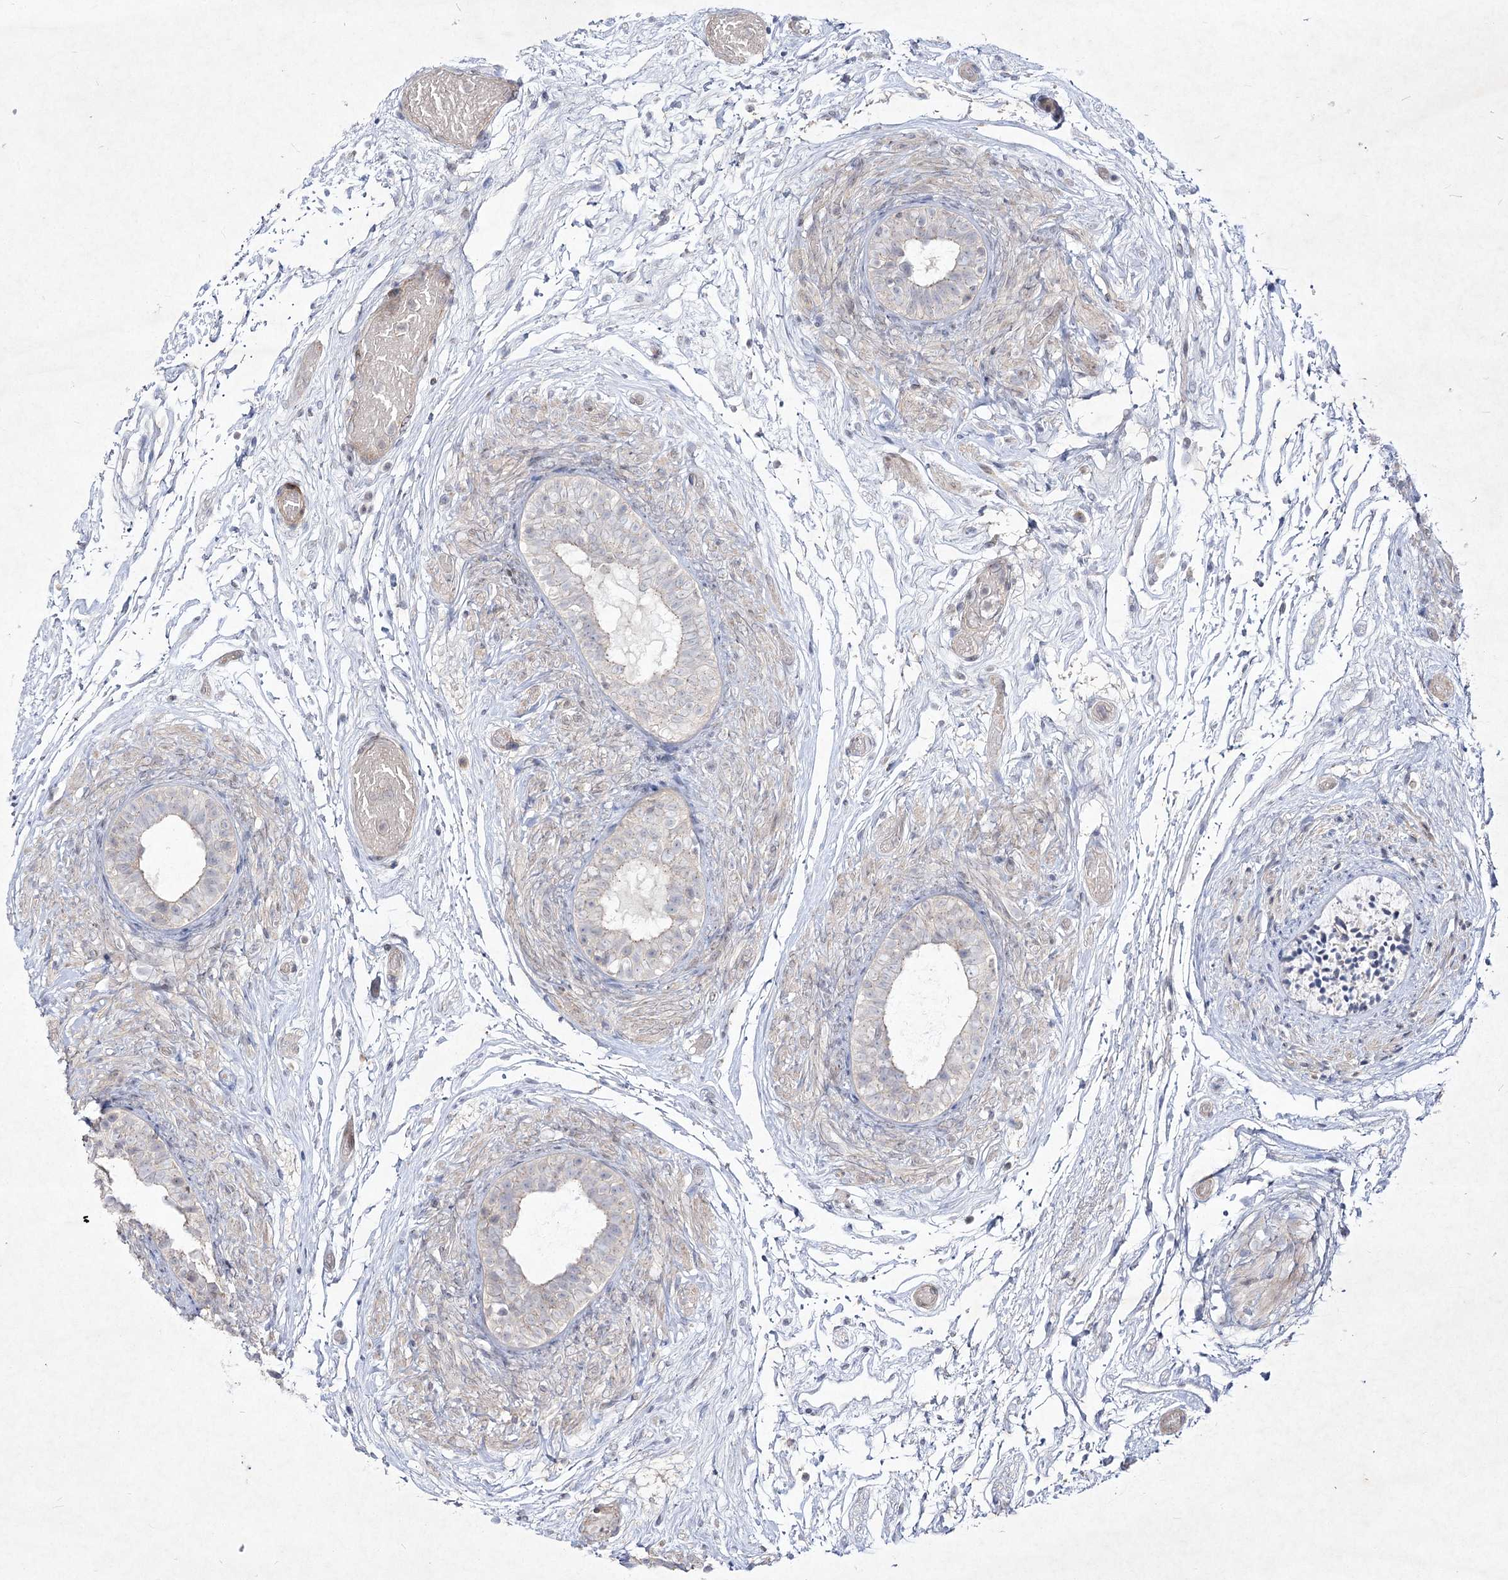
{"staining": {"intensity": "moderate", "quantity": "<25%", "location": "cytoplasmic/membranous"}, "tissue": "epididymis", "cell_type": "Glandular cells", "image_type": "normal", "snomed": [{"axis": "morphology", "description": "Normal tissue, NOS"}, {"axis": "topography", "description": "Epididymis"}], "caption": "Human epididymis stained for a protein (brown) displays moderate cytoplasmic/membranous positive expression in about <25% of glandular cells.", "gene": "CIB2", "patient": {"sex": "male", "age": 5}}